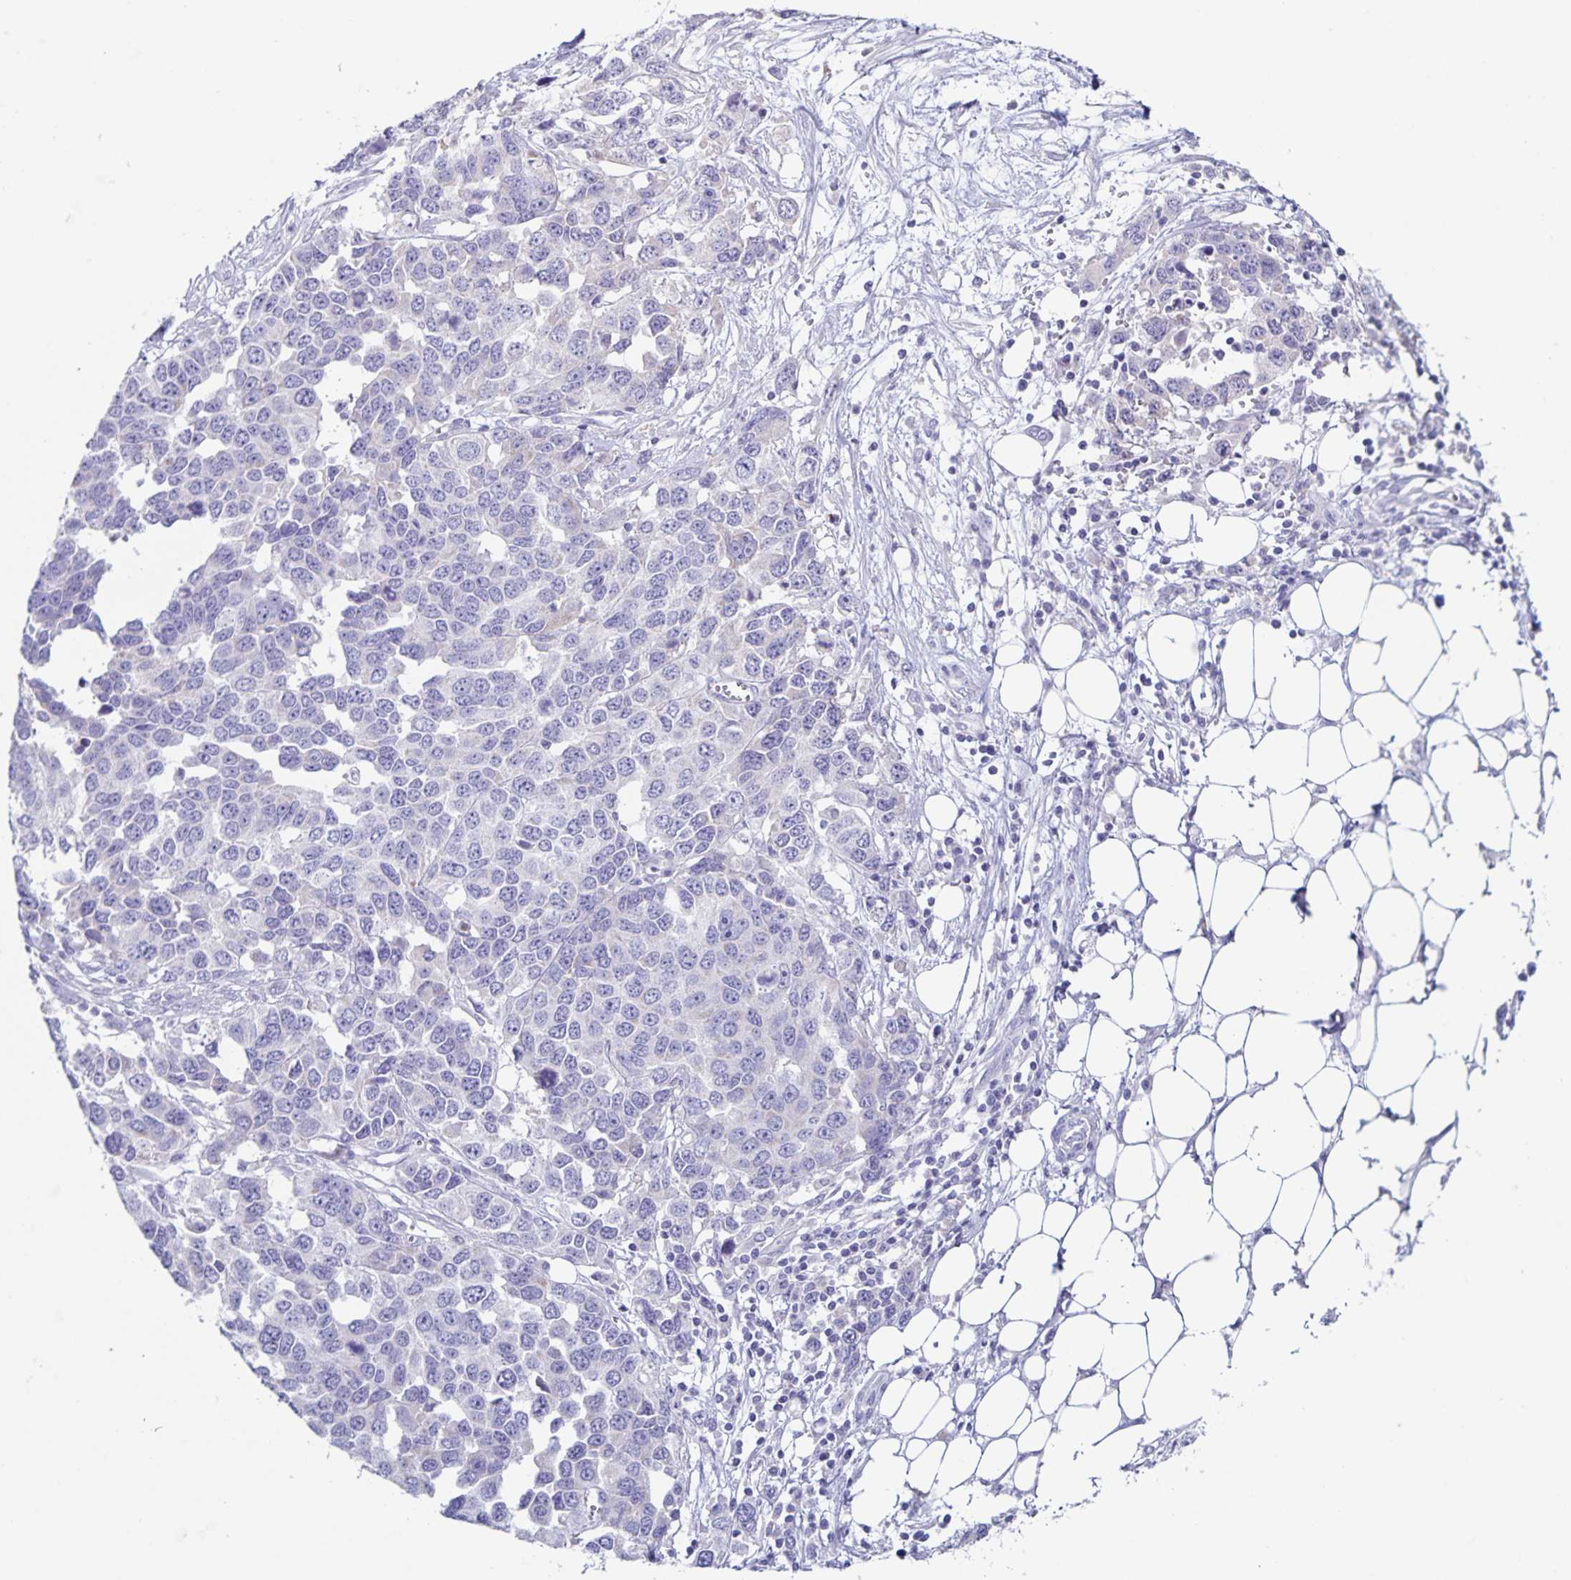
{"staining": {"intensity": "negative", "quantity": "none", "location": "none"}, "tissue": "ovarian cancer", "cell_type": "Tumor cells", "image_type": "cancer", "snomed": [{"axis": "morphology", "description": "Cystadenocarcinoma, serous, NOS"}, {"axis": "topography", "description": "Ovary"}], "caption": "The micrograph exhibits no significant staining in tumor cells of serous cystadenocarcinoma (ovarian).", "gene": "RPL36A", "patient": {"sex": "female", "age": 76}}